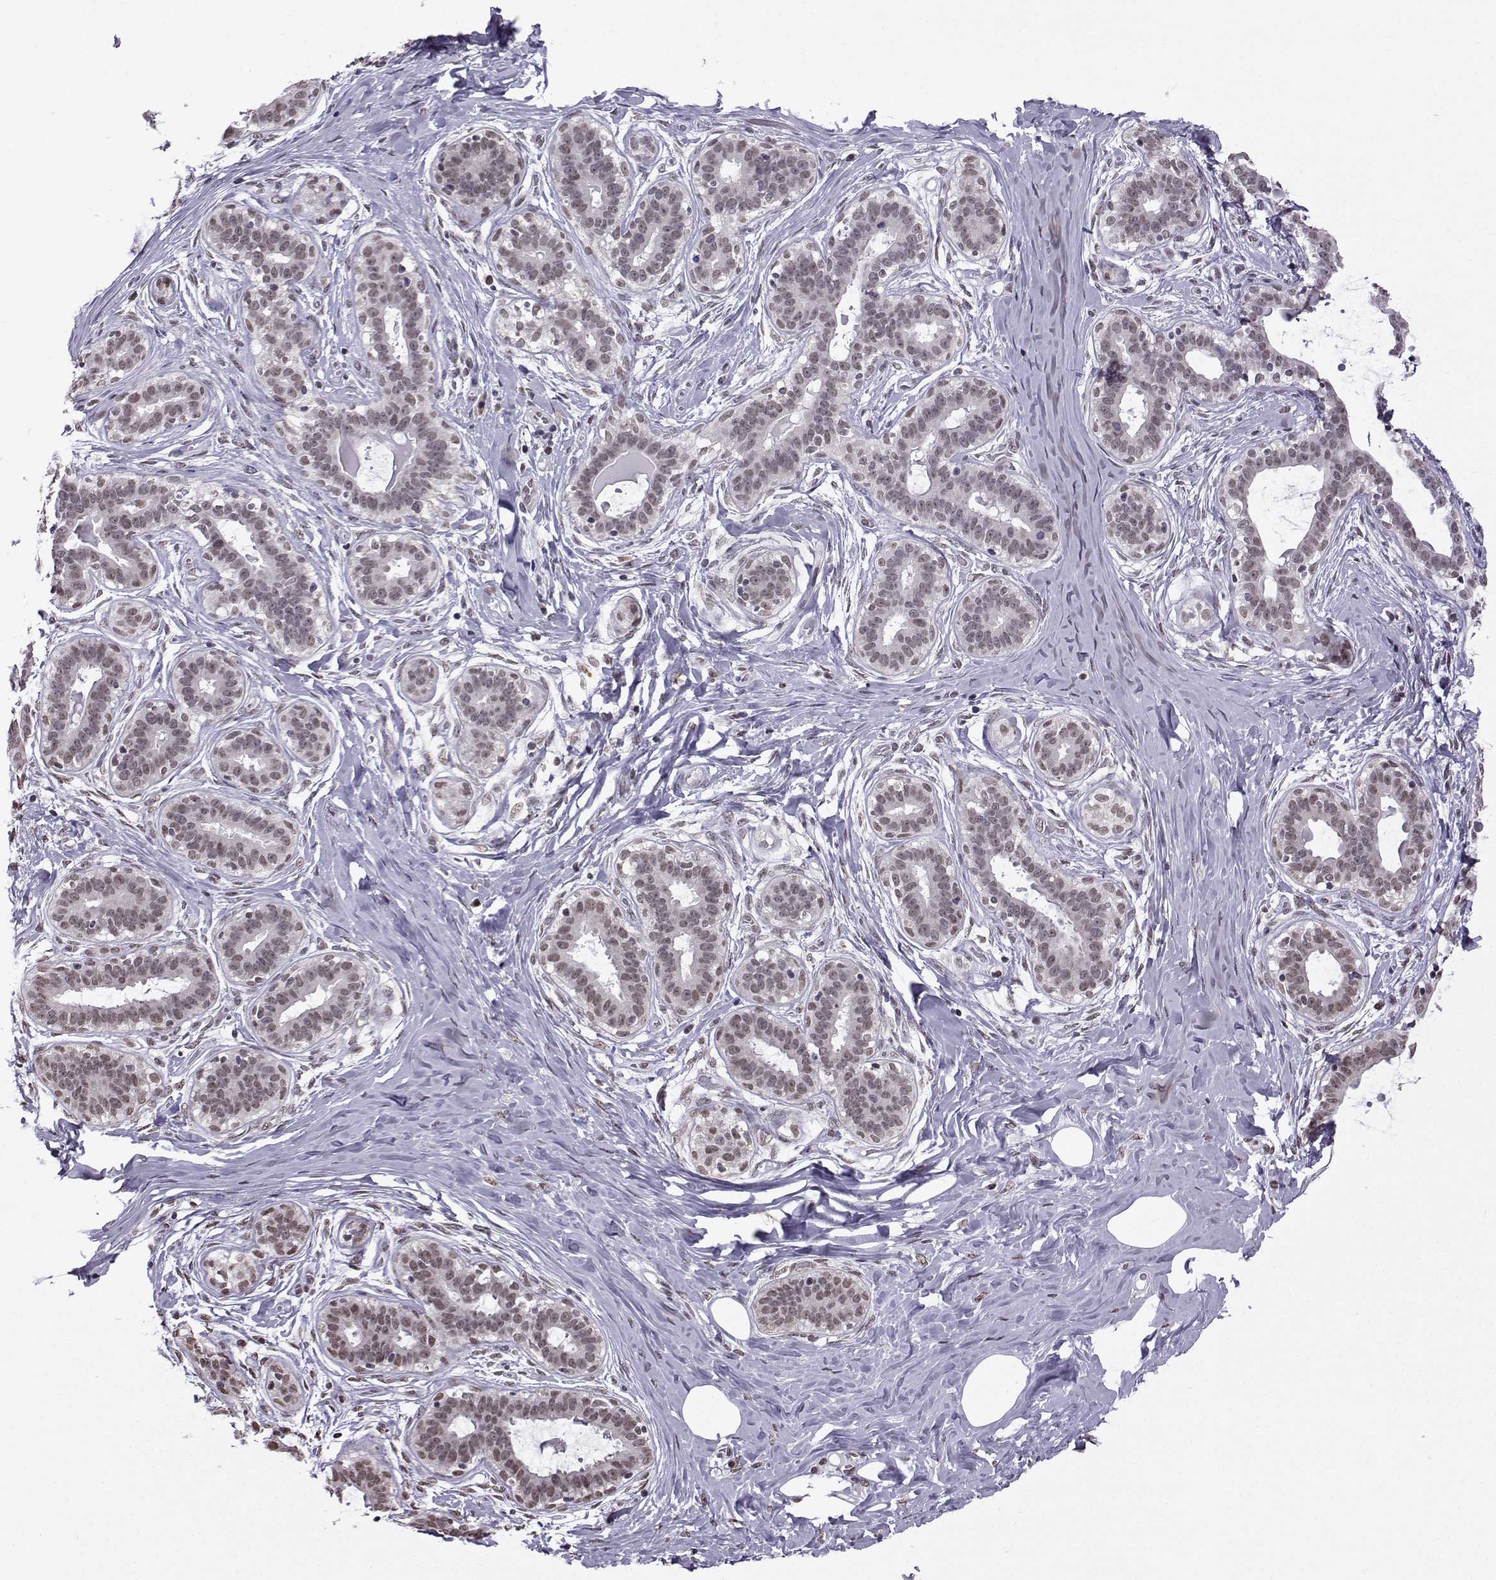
{"staining": {"intensity": "negative", "quantity": "none", "location": "none"}, "tissue": "breast", "cell_type": "Adipocytes", "image_type": "normal", "snomed": [{"axis": "morphology", "description": "Normal tissue, NOS"}, {"axis": "topography", "description": "Skin"}, {"axis": "topography", "description": "Breast"}], "caption": "The IHC image has no significant staining in adipocytes of breast.", "gene": "EZH1", "patient": {"sex": "female", "age": 43}}